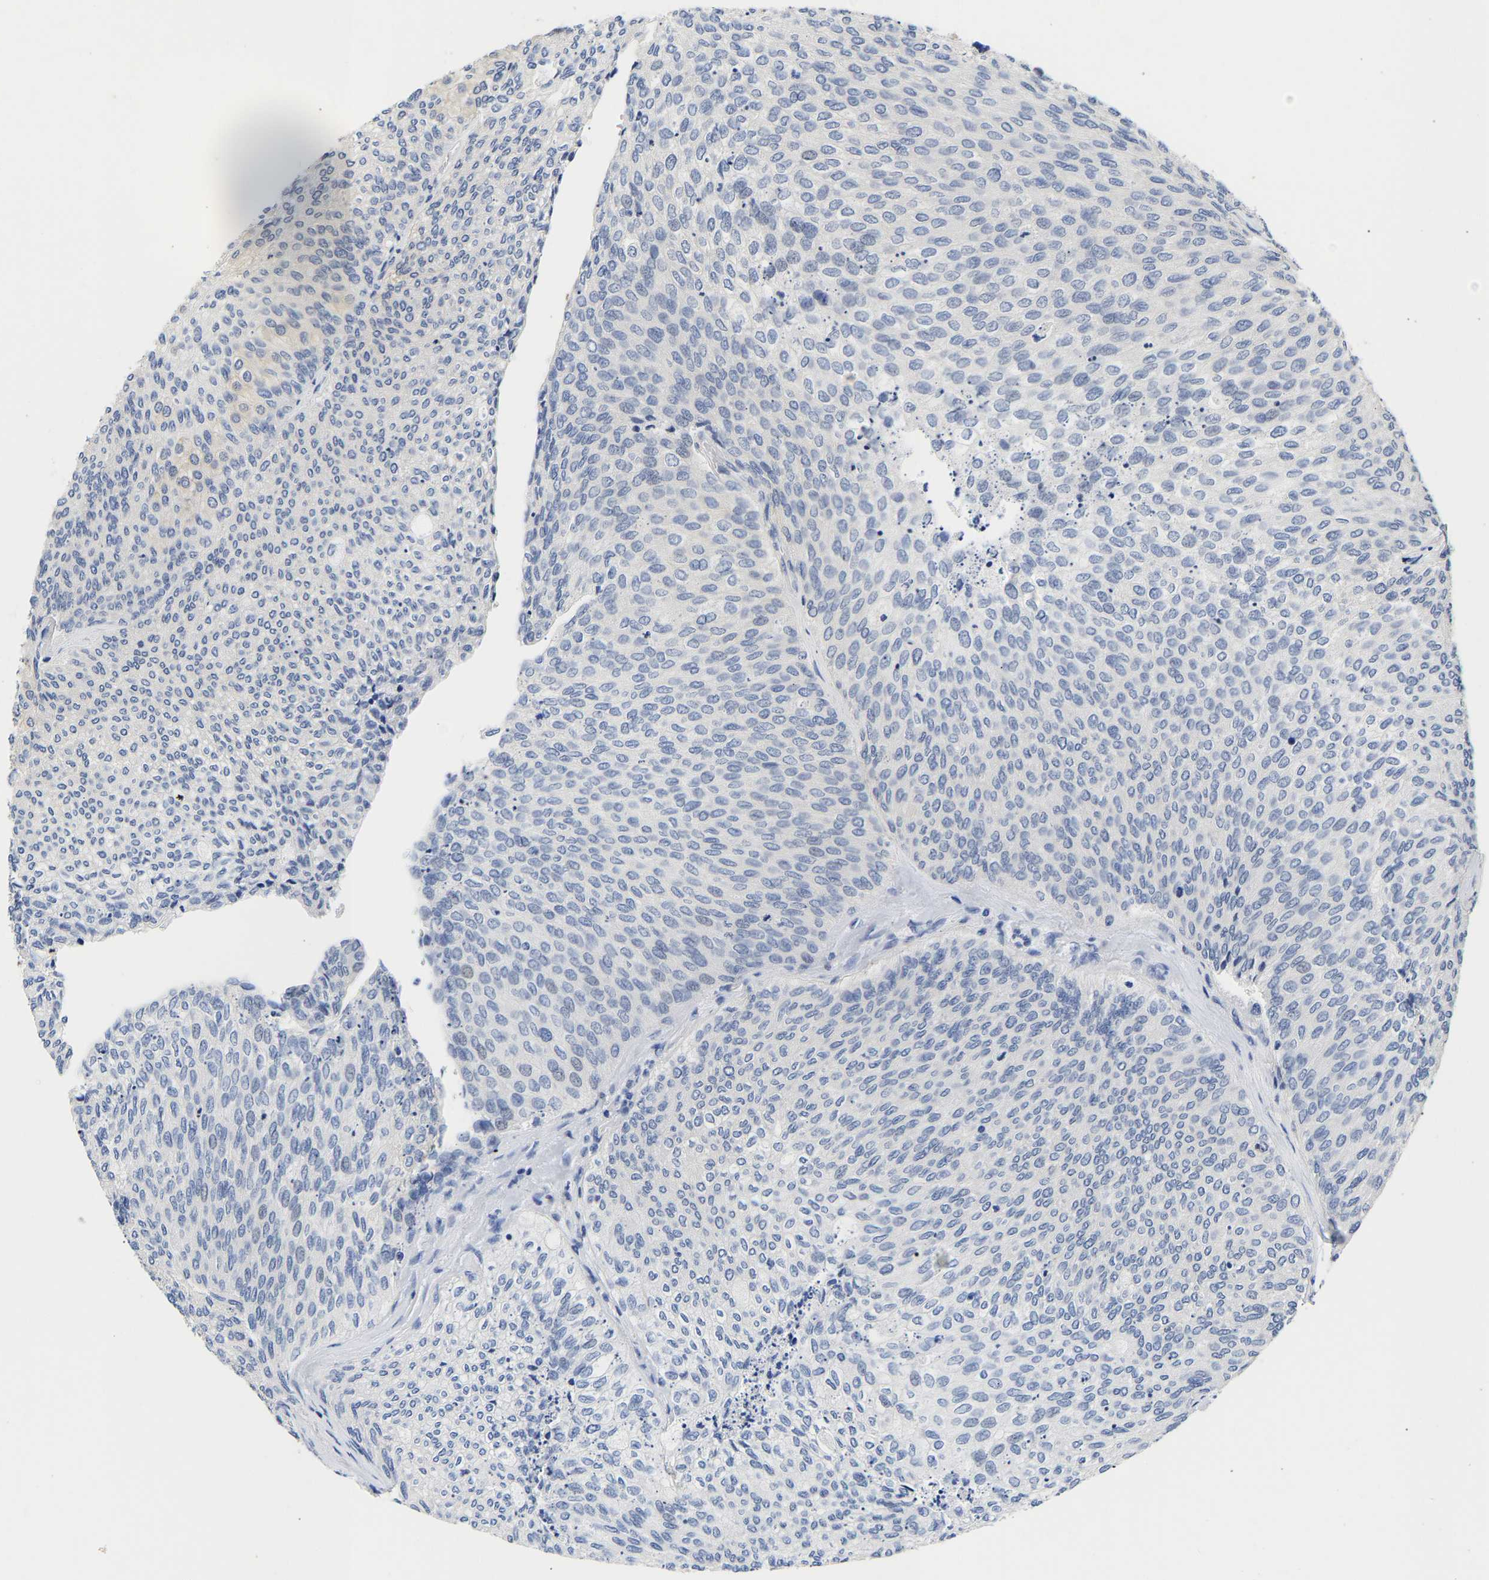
{"staining": {"intensity": "negative", "quantity": "none", "location": "none"}, "tissue": "urothelial cancer", "cell_type": "Tumor cells", "image_type": "cancer", "snomed": [{"axis": "morphology", "description": "Urothelial carcinoma, Low grade"}, {"axis": "topography", "description": "Urinary bladder"}], "caption": "High magnification brightfield microscopy of urothelial cancer stained with DAB (3,3'-diaminobenzidine) (brown) and counterstained with hematoxylin (blue): tumor cells show no significant positivity.", "gene": "CCDC6", "patient": {"sex": "female", "age": 79}}